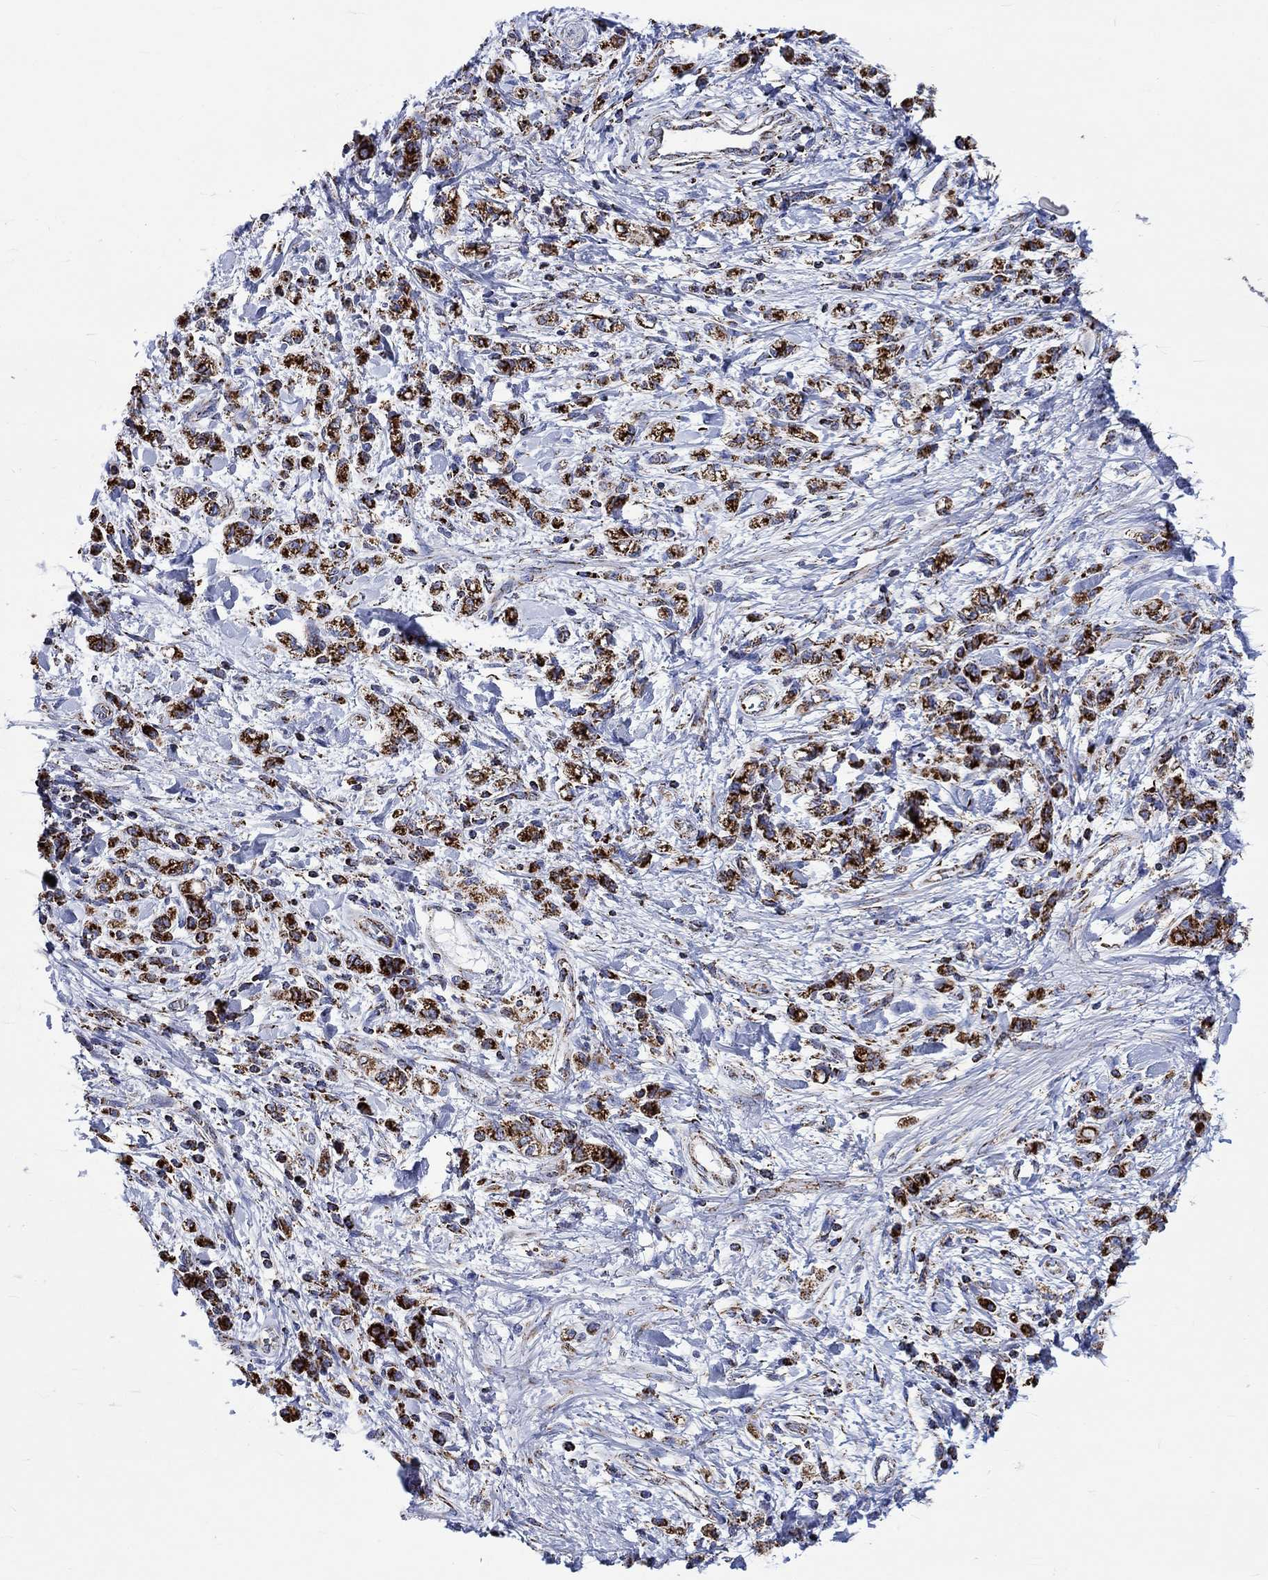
{"staining": {"intensity": "strong", "quantity": ">75%", "location": "cytoplasmic/membranous"}, "tissue": "stomach cancer", "cell_type": "Tumor cells", "image_type": "cancer", "snomed": [{"axis": "morphology", "description": "Adenocarcinoma, NOS"}, {"axis": "topography", "description": "Stomach"}], "caption": "Immunohistochemistry of adenocarcinoma (stomach) shows high levels of strong cytoplasmic/membranous positivity in about >75% of tumor cells.", "gene": "RCE1", "patient": {"sex": "male", "age": 77}}